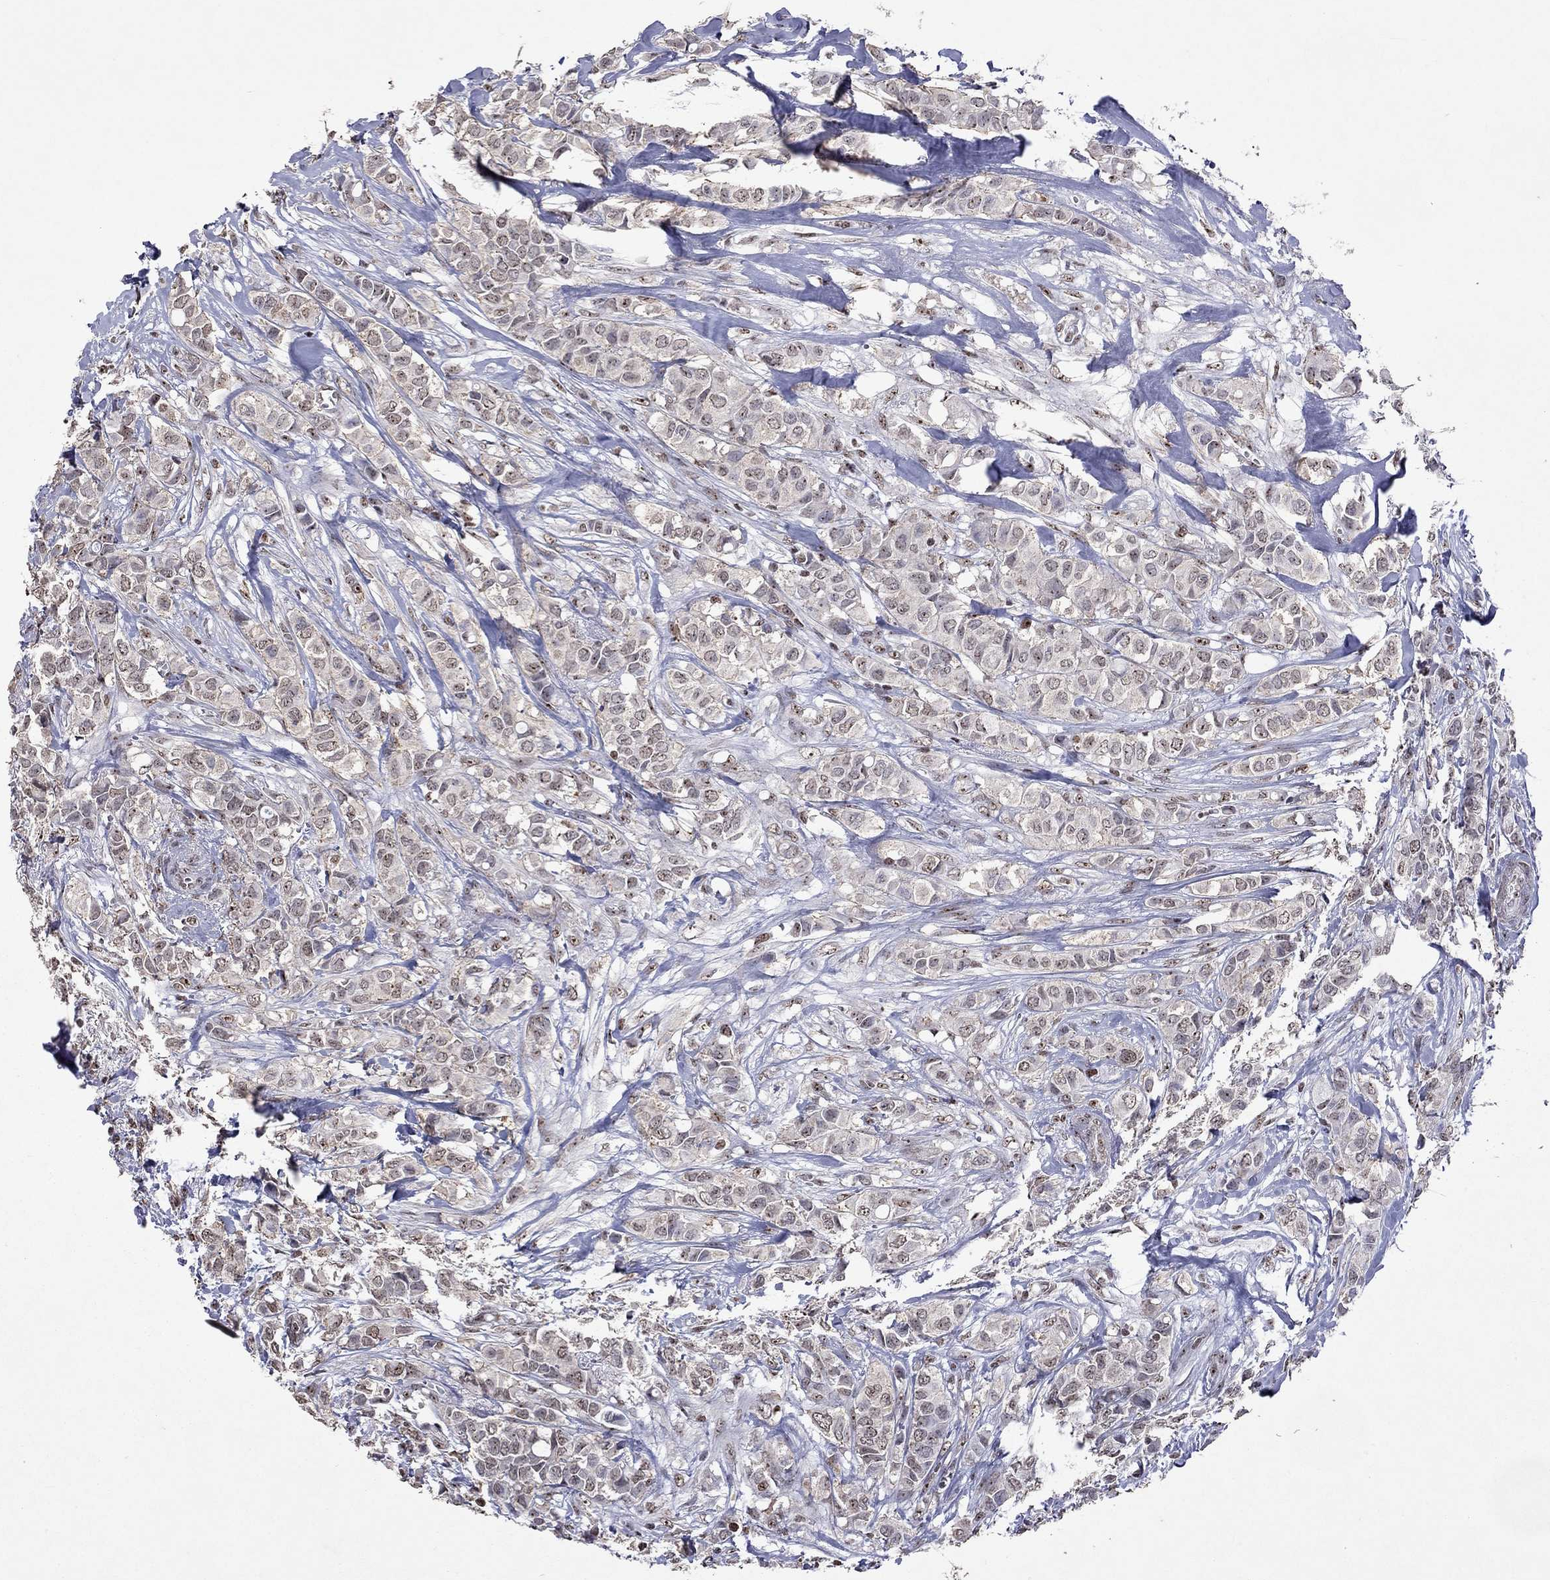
{"staining": {"intensity": "weak", "quantity": "<25%", "location": "nuclear"}, "tissue": "breast cancer", "cell_type": "Tumor cells", "image_type": "cancer", "snomed": [{"axis": "morphology", "description": "Duct carcinoma"}, {"axis": "topography", "description": "Breast"}], "caption": "DAB (3,3'-diaminobenzidine) immunohistochemical staining of breast cancer exhibits no significant expression in tumor cells.", "gene": "SPOUT1", "patient": {"sex": "female", "age": 85}}